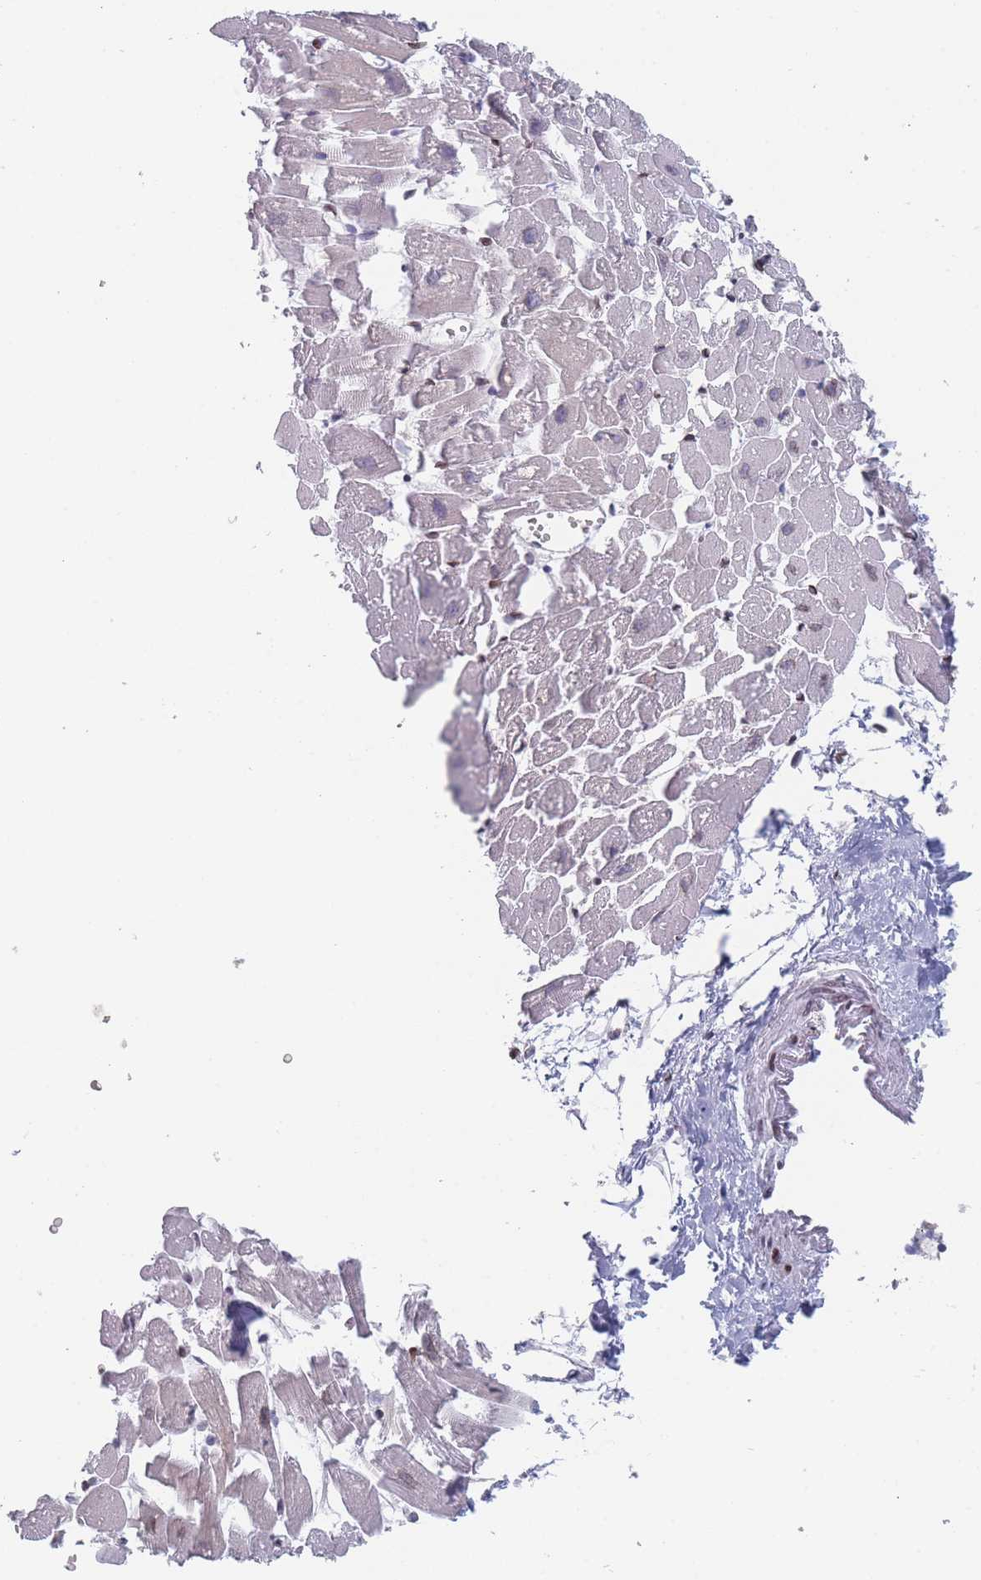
{"staining": {"intensity": "strong", "quantity": "25%-75%", "location": "cytoplasmic/membranous,nuclear"}, "tissue": "heart muscle", "cell_type": "Cardiomyocytes", "image_type": "normal", "snomed": [{"axis": "morphology", "description": "Normal tissue, NOS"}, {"axis": "topography", "description": "Heart"}], "caption": "Protein staining shows strong cytoplasmic/membranous,nuclear staining in about 25%-75% of cardiomyocytes in unremarkable heart muscle.", "gene": "ZBTB1", "patient": {"sex": "female", "age": 64}}